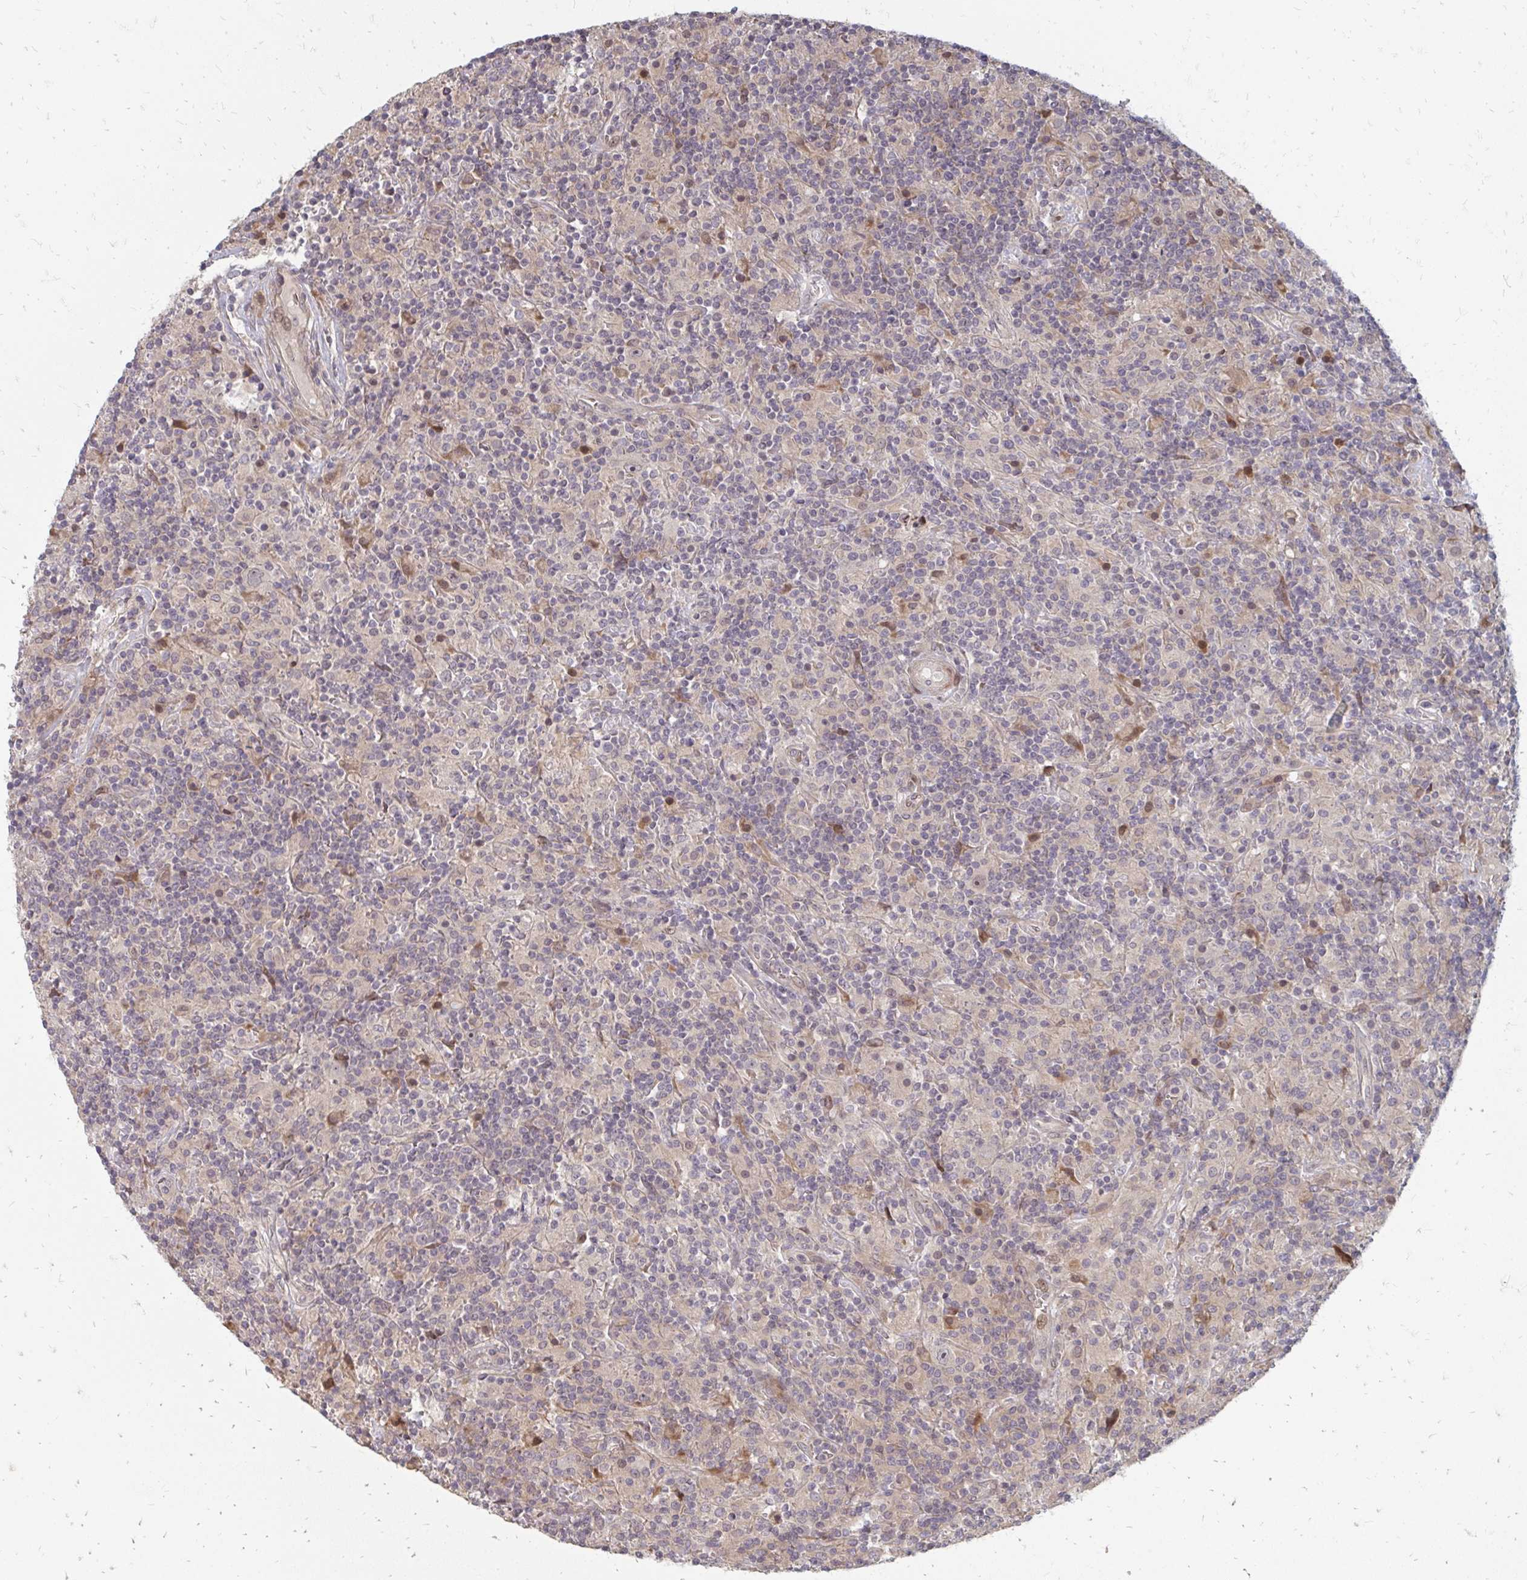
{"staining": {"intensity": "negative", "quantity": "none", "location": "none"}, "tissue": "lymphoma", "cell_type": "Tumor cells", "image_type": "cancer", "snomed": [{"axis": "morphology", "description": "Hodgkin's disease, NOS"}, {"axis": "topography", "description": "Lymph node"}], "caption": "A micrograph of human Hodgkin's disease is negative for staining in tumor cells. The staining is performed using DAB (3,3'-diaminobenzidine) brown chromogen with nuclei counter-stained in using hematoxylin.", "gene": "ZNF285", "patient": {"sex": "male", "age": 70}}